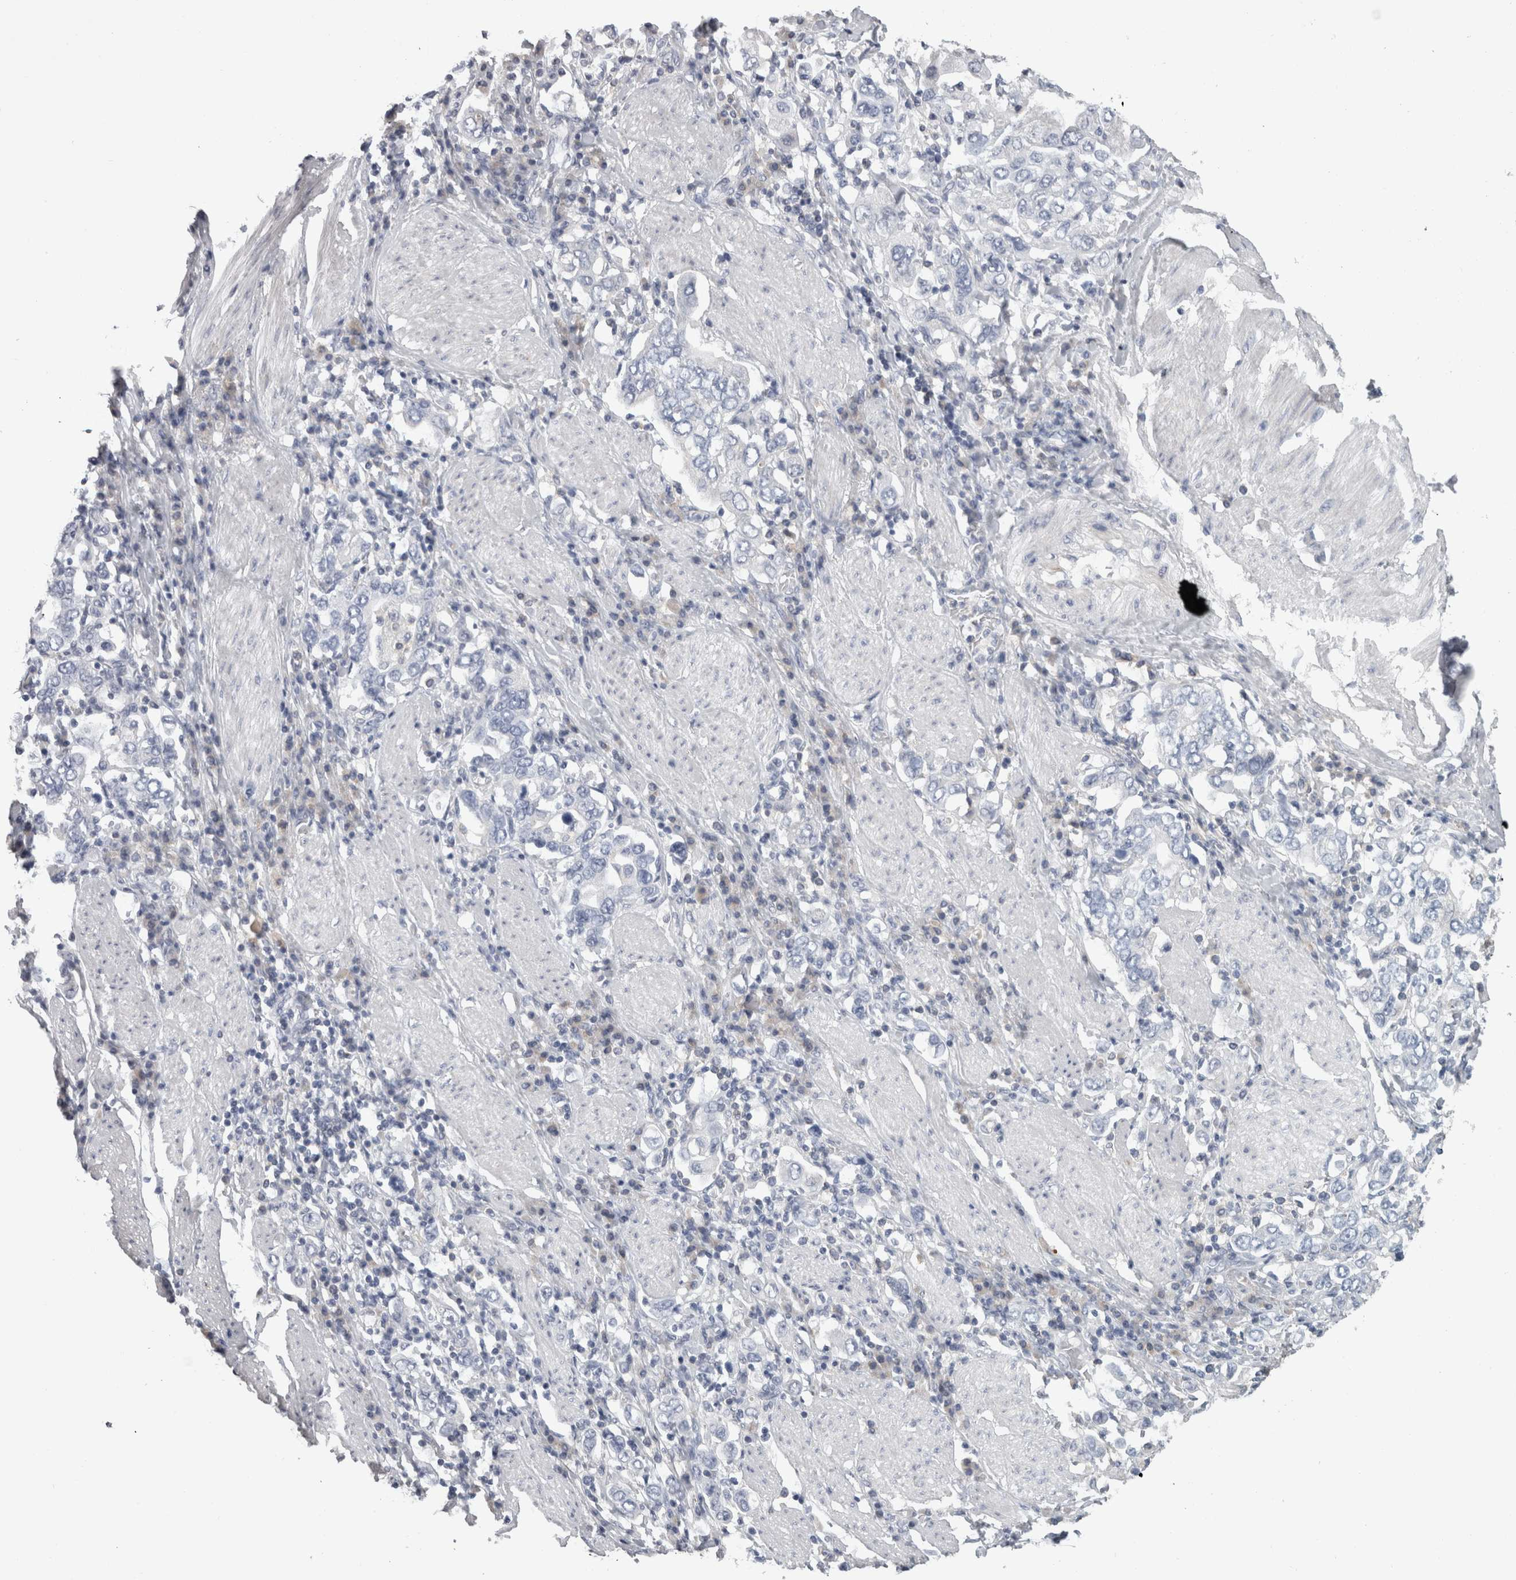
{"staining": {"intensity": "negative", "quantity": "none", "location": "none"}, "tissue": "stomach cancer", "cell_type": "Tumor cells", "image_type": "cancer", "snomed": [{"axis": "morphology", "description": "Adenocarcinoma, NOS"}, {"axis": "topography", "description": "Stomach, upper"}], "caption": "Immunohistochemistry (IHC) micrograph of neoplastic tissue: human adenocarcinoma (stomach) stained with DAB demonstrates no significant protein staining in tumor cells.", "gene": "TCAP", "patient": {"sex": "male", "age": 62}}